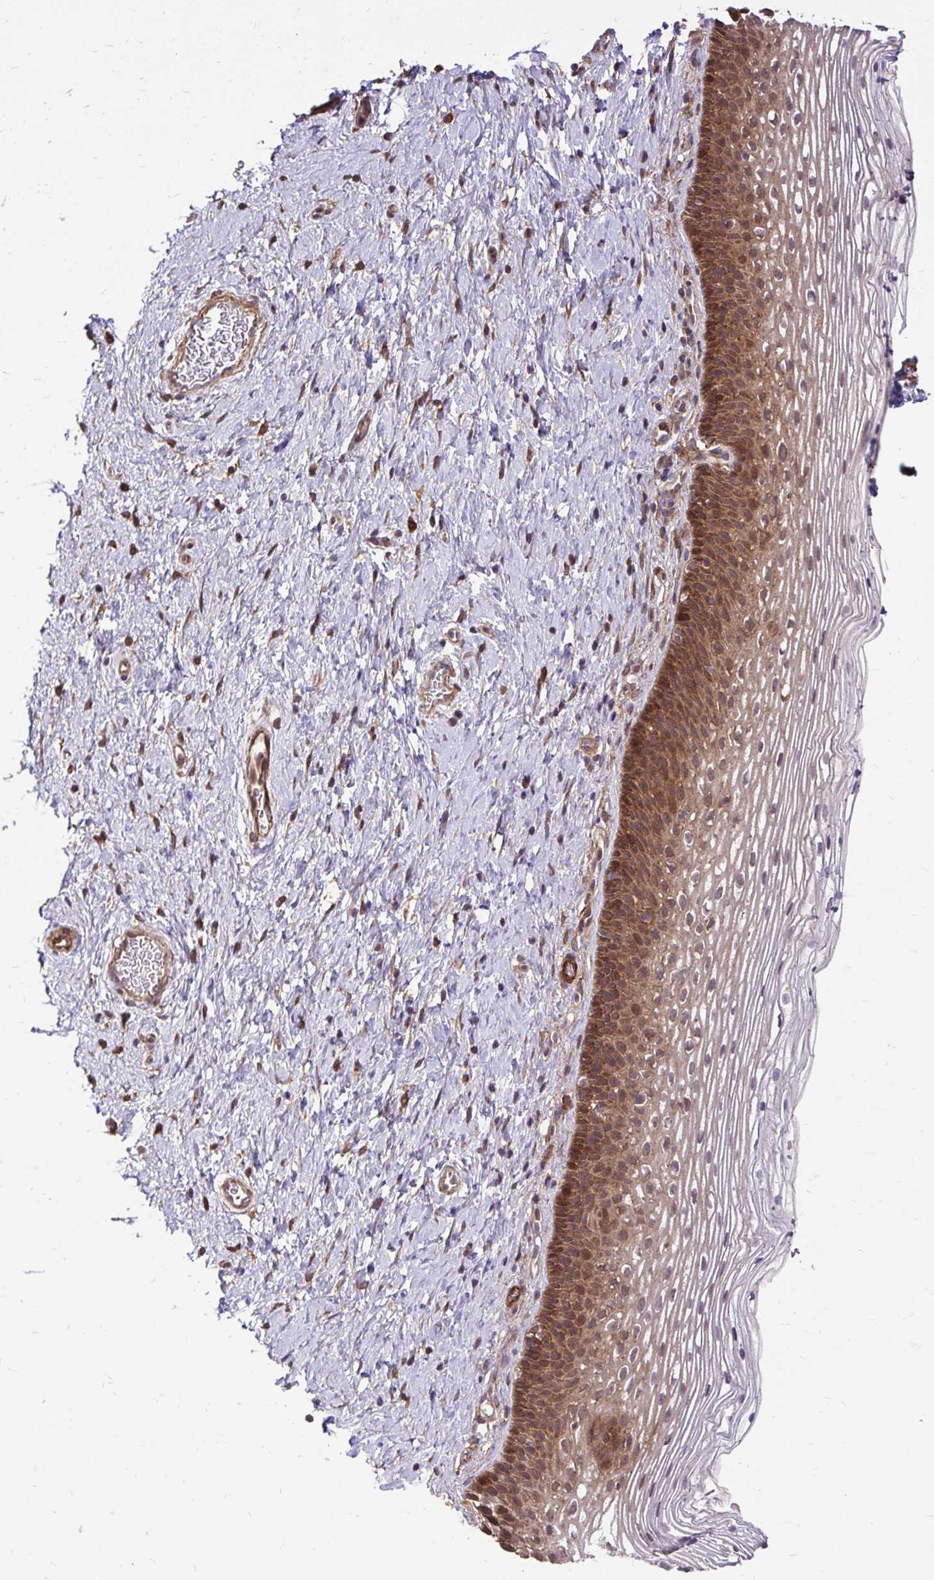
{"staining": {"intensity": "moderate", "quantity": ">75%", "location": "cytoplasmic/membranous,nuclear"}, "tissue": "cervix", "cell_type": "Glandular cells", "image_type": "normal", "snomed": [{"axis": "morphology", "description": "Normal tissue, NOS"}, {"axis": "topography", "description": "Cervix"}], "caption": "Protein expression by IHC reveals moderate cytoplasmic/membranous,nuclear expression in about >75% of glandular cells in benign cervix.", "gene": "TRIP6", "patient": {"sex": "female", "age": 34}}